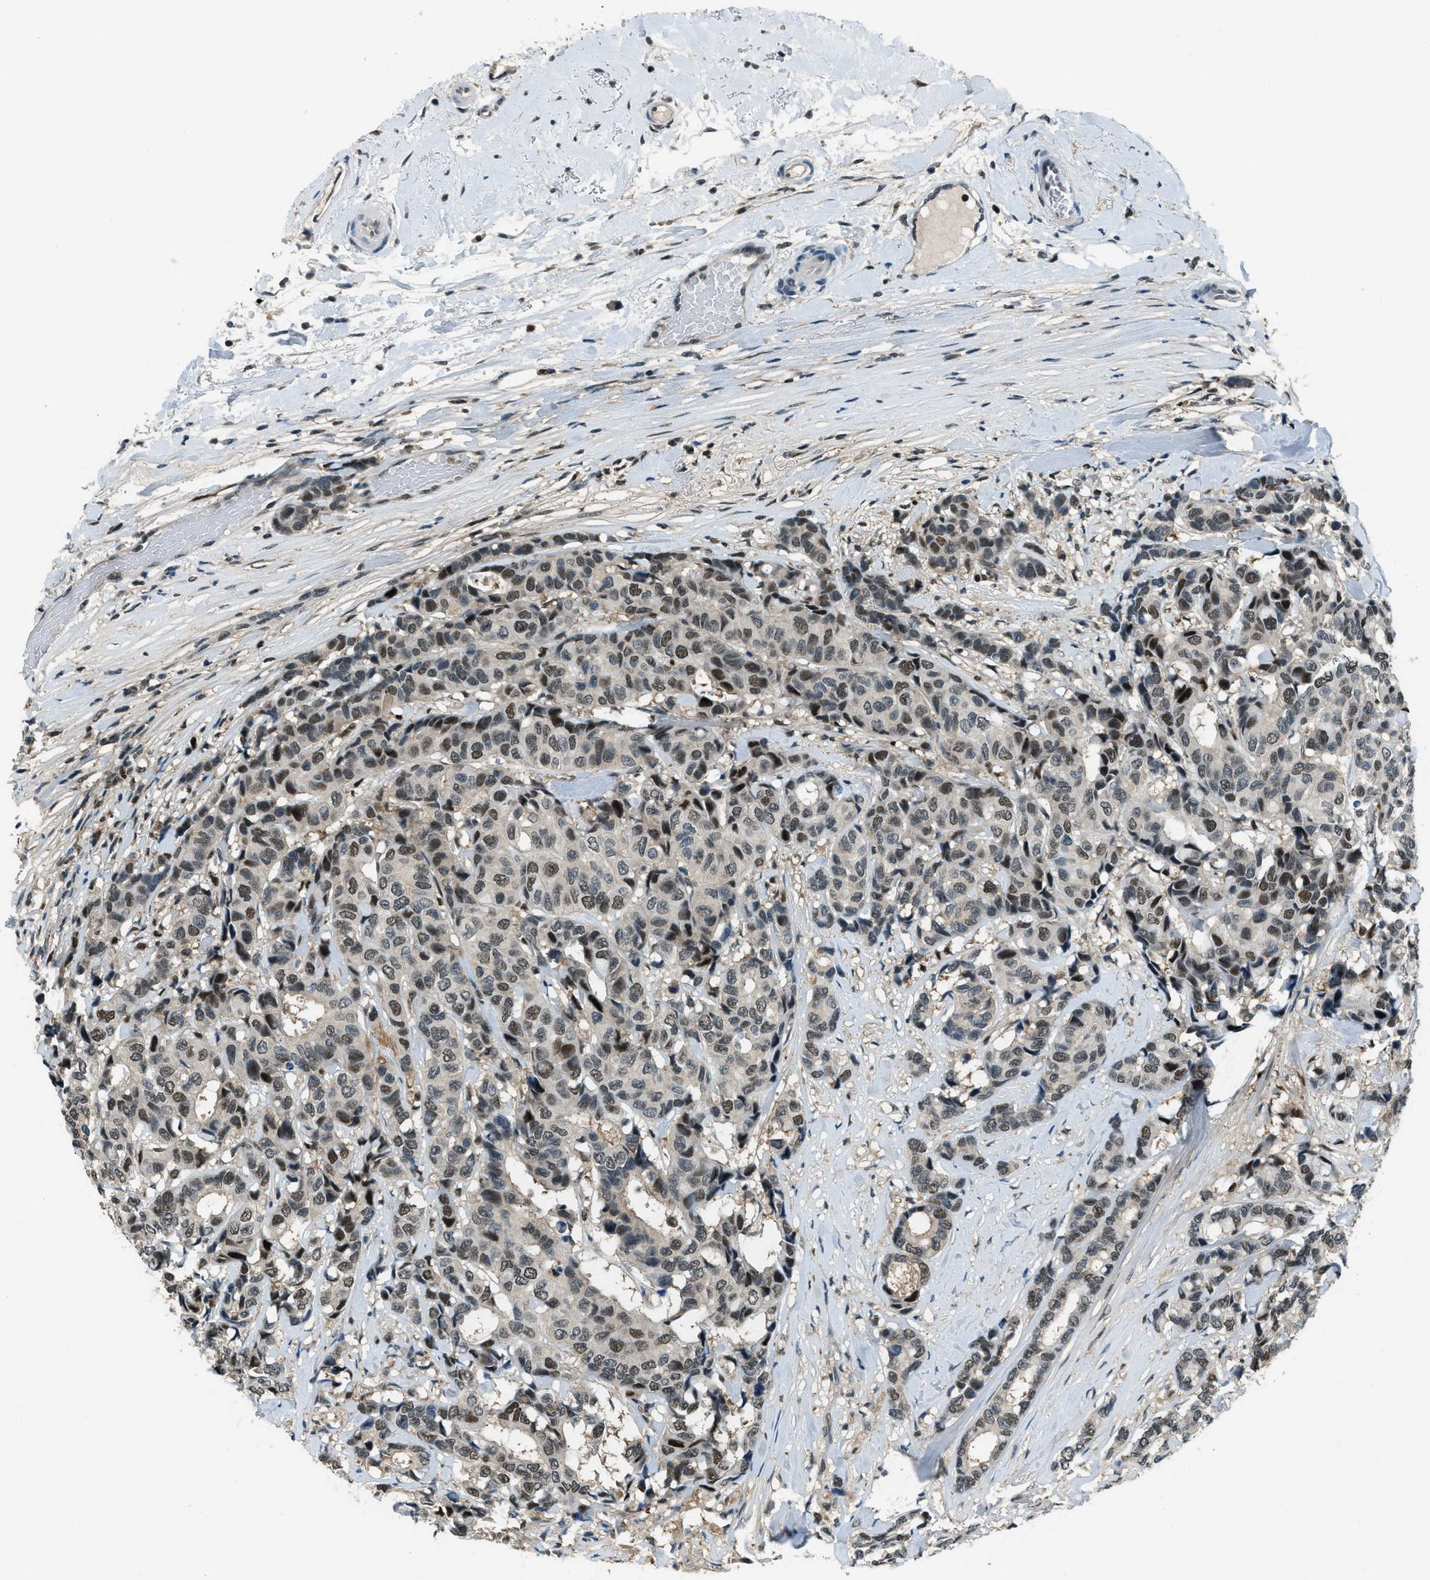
{"staining": {"intensity": "moderate", "quantity": ">75%", "location": "nuclear"}, "tissue": "breast cancer", "cell_type": "Tumor cells", "image_type": "cancer", "snomed": [{"axis": "morphology", "description": "Duct carcinoma"}, {"axis": "topography", "description": "Breast"}], "caption": "This histopathology image demonstrates breast infiltrating ductal carcinoma stained with immunohistochemistry to label a protein in brown. The nuclear of tumor cells show moderate positivity for the protein. Nuclei are counter-stained blue.", "gene": "OGFR", "patient": {"sex": "female", "age": 87}}